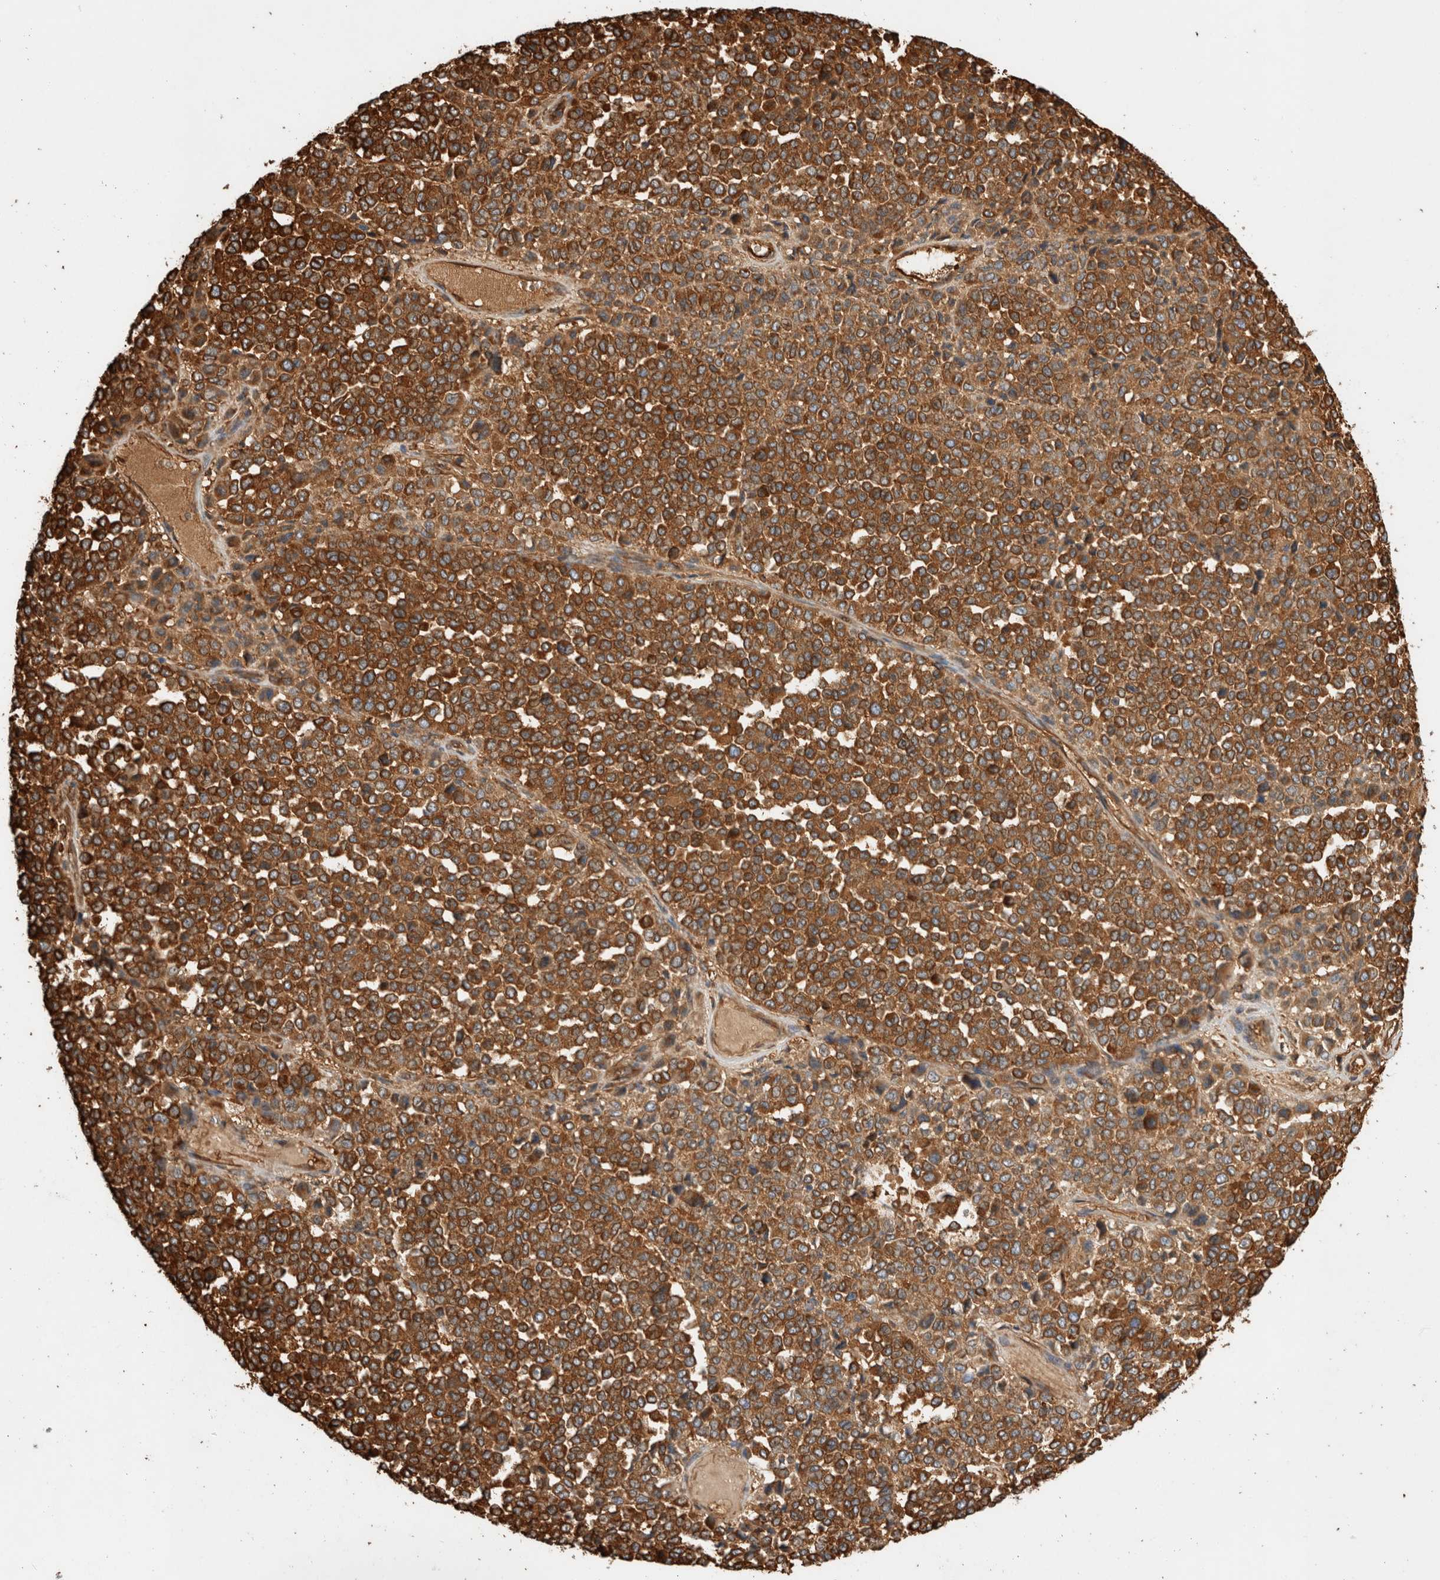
{"staining": {"intensity": "strong", "quantity": ">75%", "location": "cytoplasmic/membranous"}, "tissue": "melanoma", "cell_type": "Tumor cells", "image_type": "cancer", "snomed": [{"axis": "morphology", "description": "Malignant melanoma, Metastatic site"}, {"axis": "topography", "description": "Pancreas"}], "caption": "Malignant melanoma (metastatic site) was stained to show a protein in brown. There is high levels of strong cytoplasmic/membranous positivity in about >75% of tumor cells. The protein of interest is shown in brown color, while the nuclei are stained blue.", "gene": "ZNF397", "patient": {"sex": "female", "age": 30}}